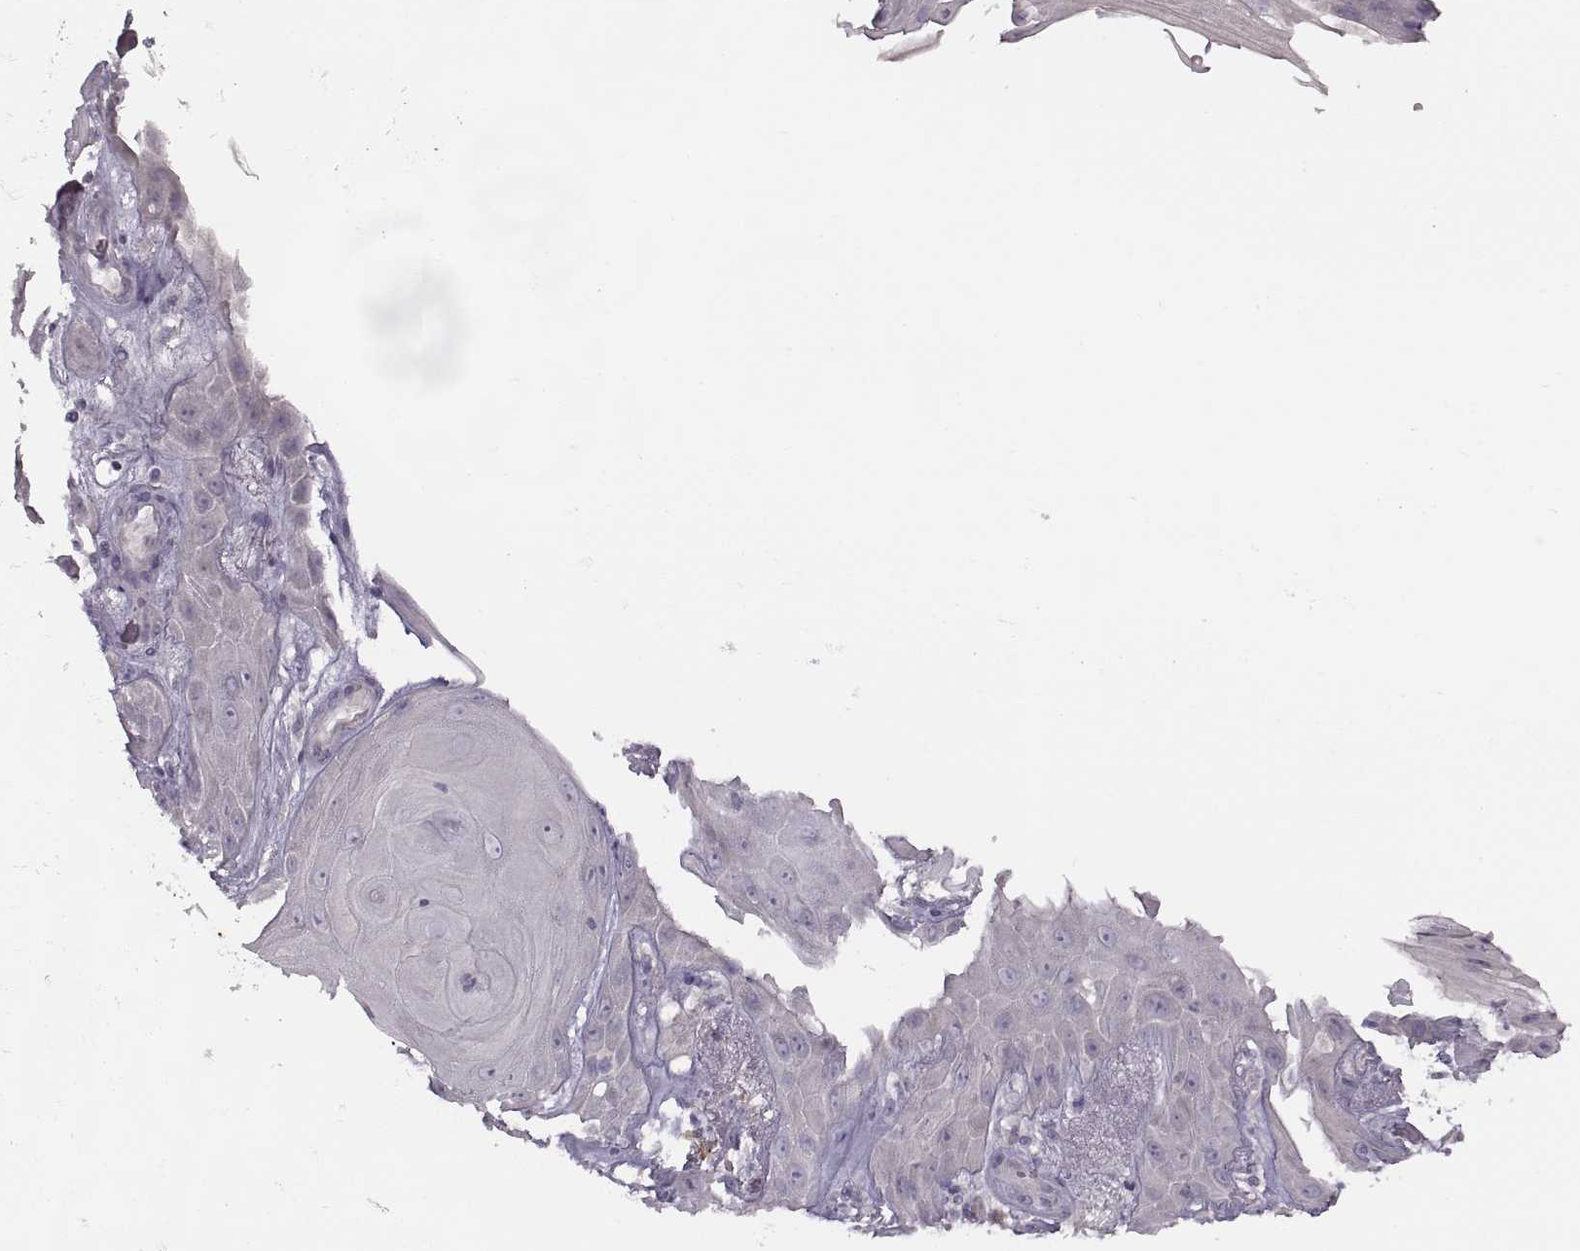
{"staining": {"intensity": "negative", "quantity": "none", "location": "none"}, "tissue": "skin cancer", "cell_type": "Tumor cells", "image_type": "cancer", "snomed": [{"axis": "morphology", "description": "Squamous cell carcinoma, NOS"}, {"axis": "topography", "description": "Skin"}], "caption": "Tumor cells are negative for brown protein staining in skin squamous cell carcinoma.", "gene": "H2AP", "patient": {"sex": "male", "age": 62}}